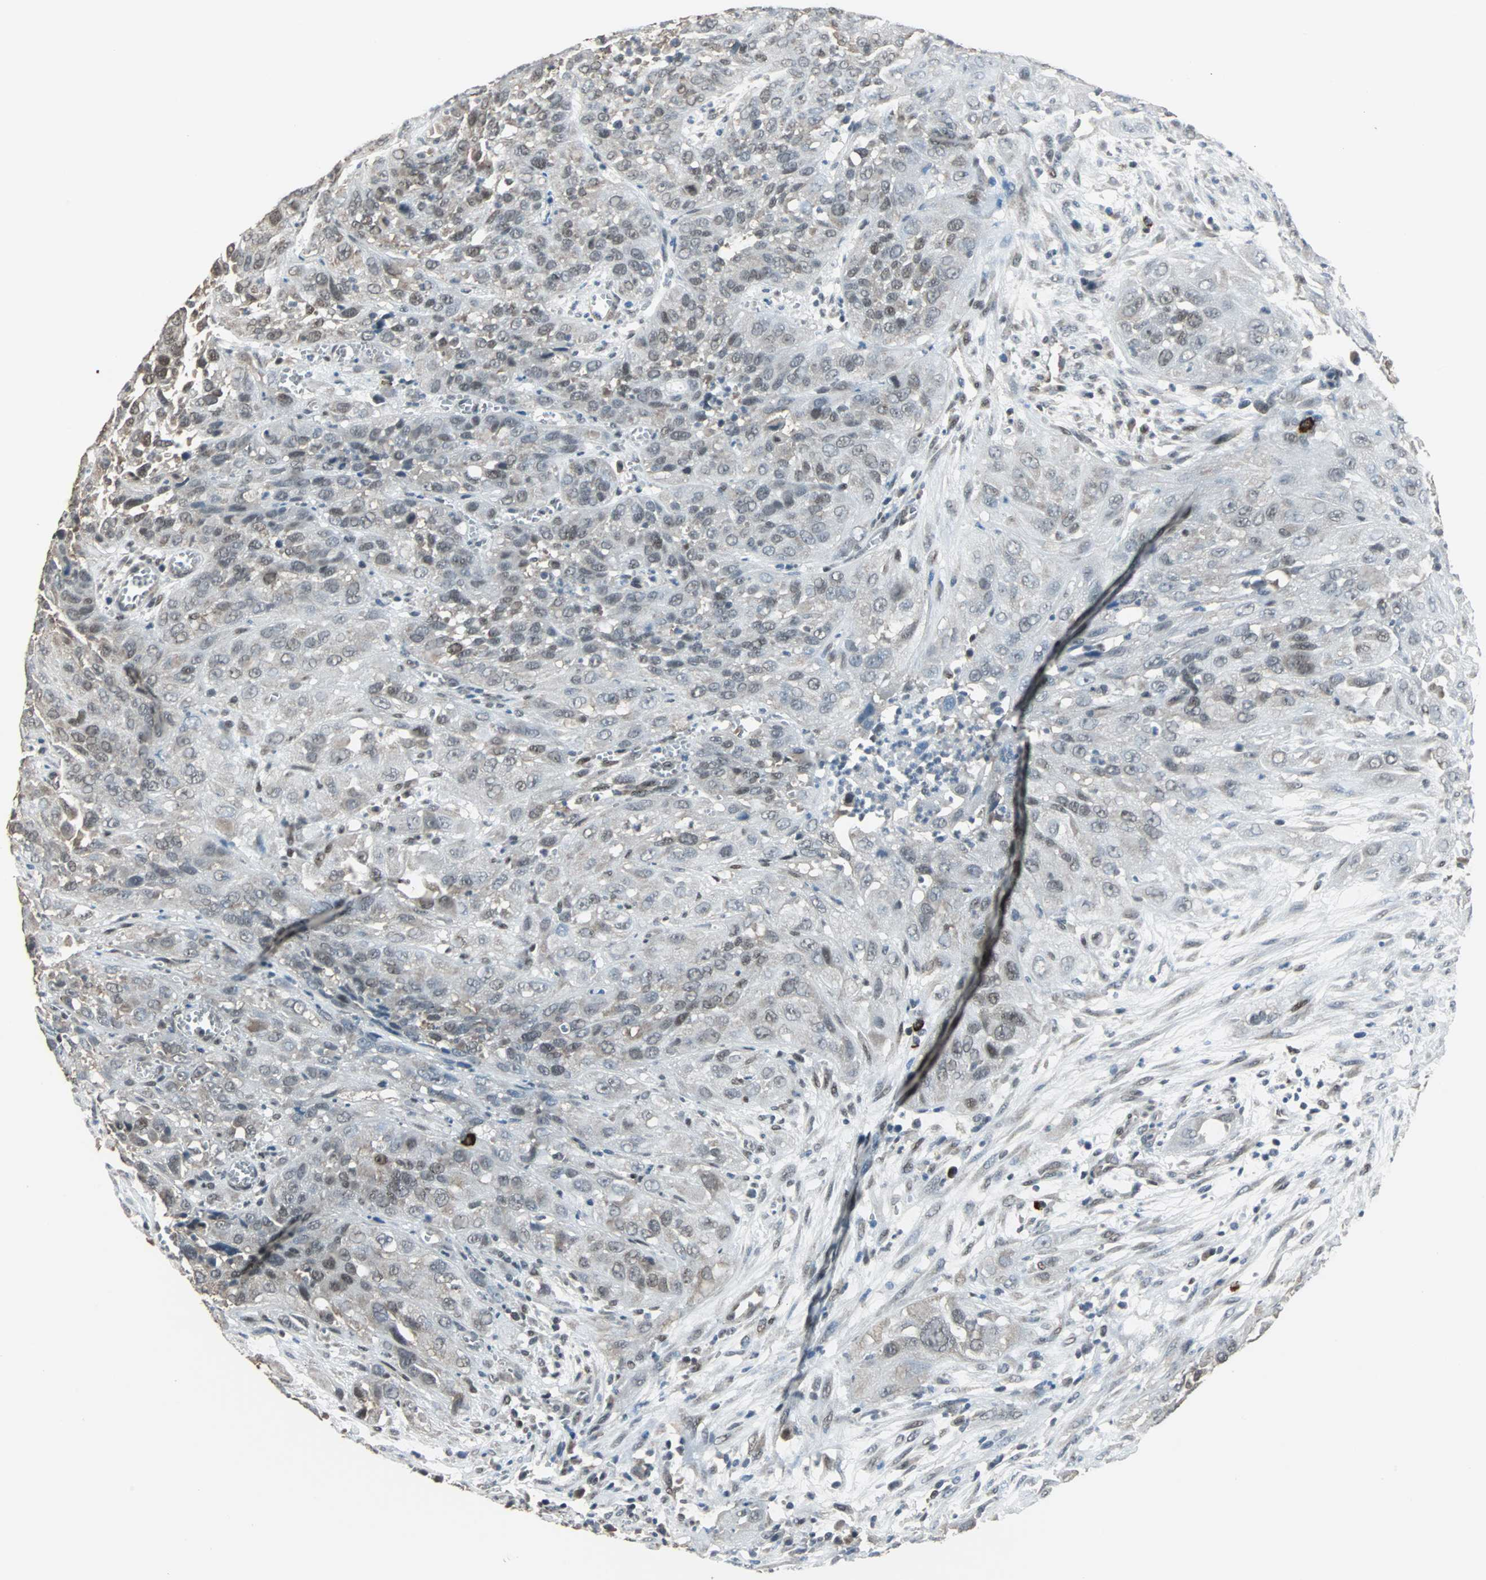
{"staining": {"intensity": "weak", "quantity": "<25%", "location": "nuclear"}, "tissue": "cervical cancer", "cell_type": "Tumor cells", "image_type": "cancer", "snomed": [{"axis": "morphology", "description": "Squamous cell carcinoma, NOS"}, {"axis": "topography", "description": "Cervix"}], "caption": "Immunohistochemistry photomicrograph of human cervical cancer stained for a protein (brown), which displays no positivity in tumor cells.", "gene": "ZHX2", "patient": {"sex": "female", "age": 32}}